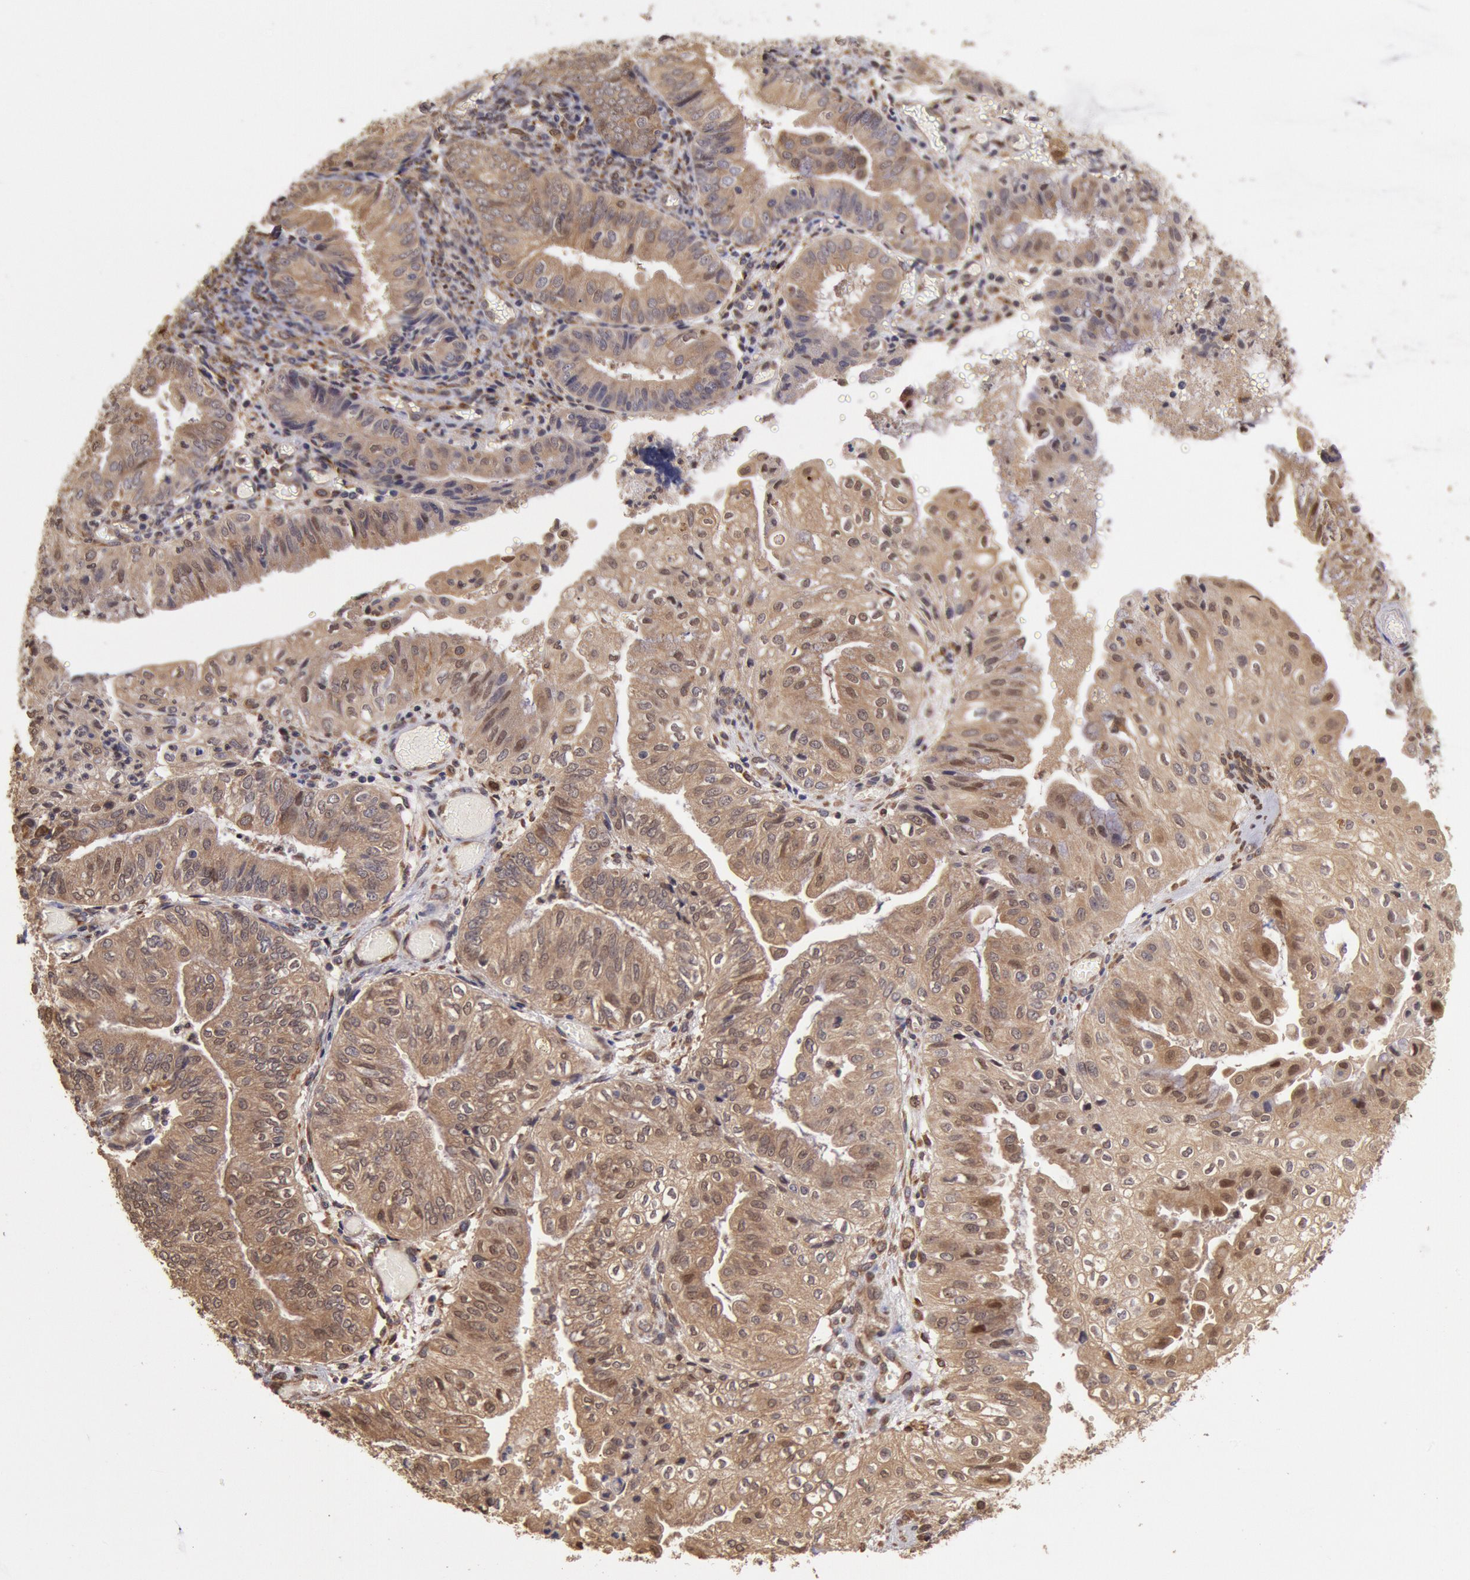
{"staining": {"intensity": "strong", "quantity": ">75%", "location": "cytoplasmic/membranous"}, "tissue": "endometrial cancer", "cell_type": "Tumor cells", "image_type": "cancer", "snomed": [{"axis": "morphology", "description": "Adenocarcinoma, NOS"}, {"axis": "topography", "description": "Endometrium"}], "caption": "There is high levels of strong cytoplasmic/membranous expression in tumor cells of endometrial cancer, as demonstrated by immunohistochemical staining (brown color).", "gene": "COMT", "patient": {"sex": "female", "age": 55}}